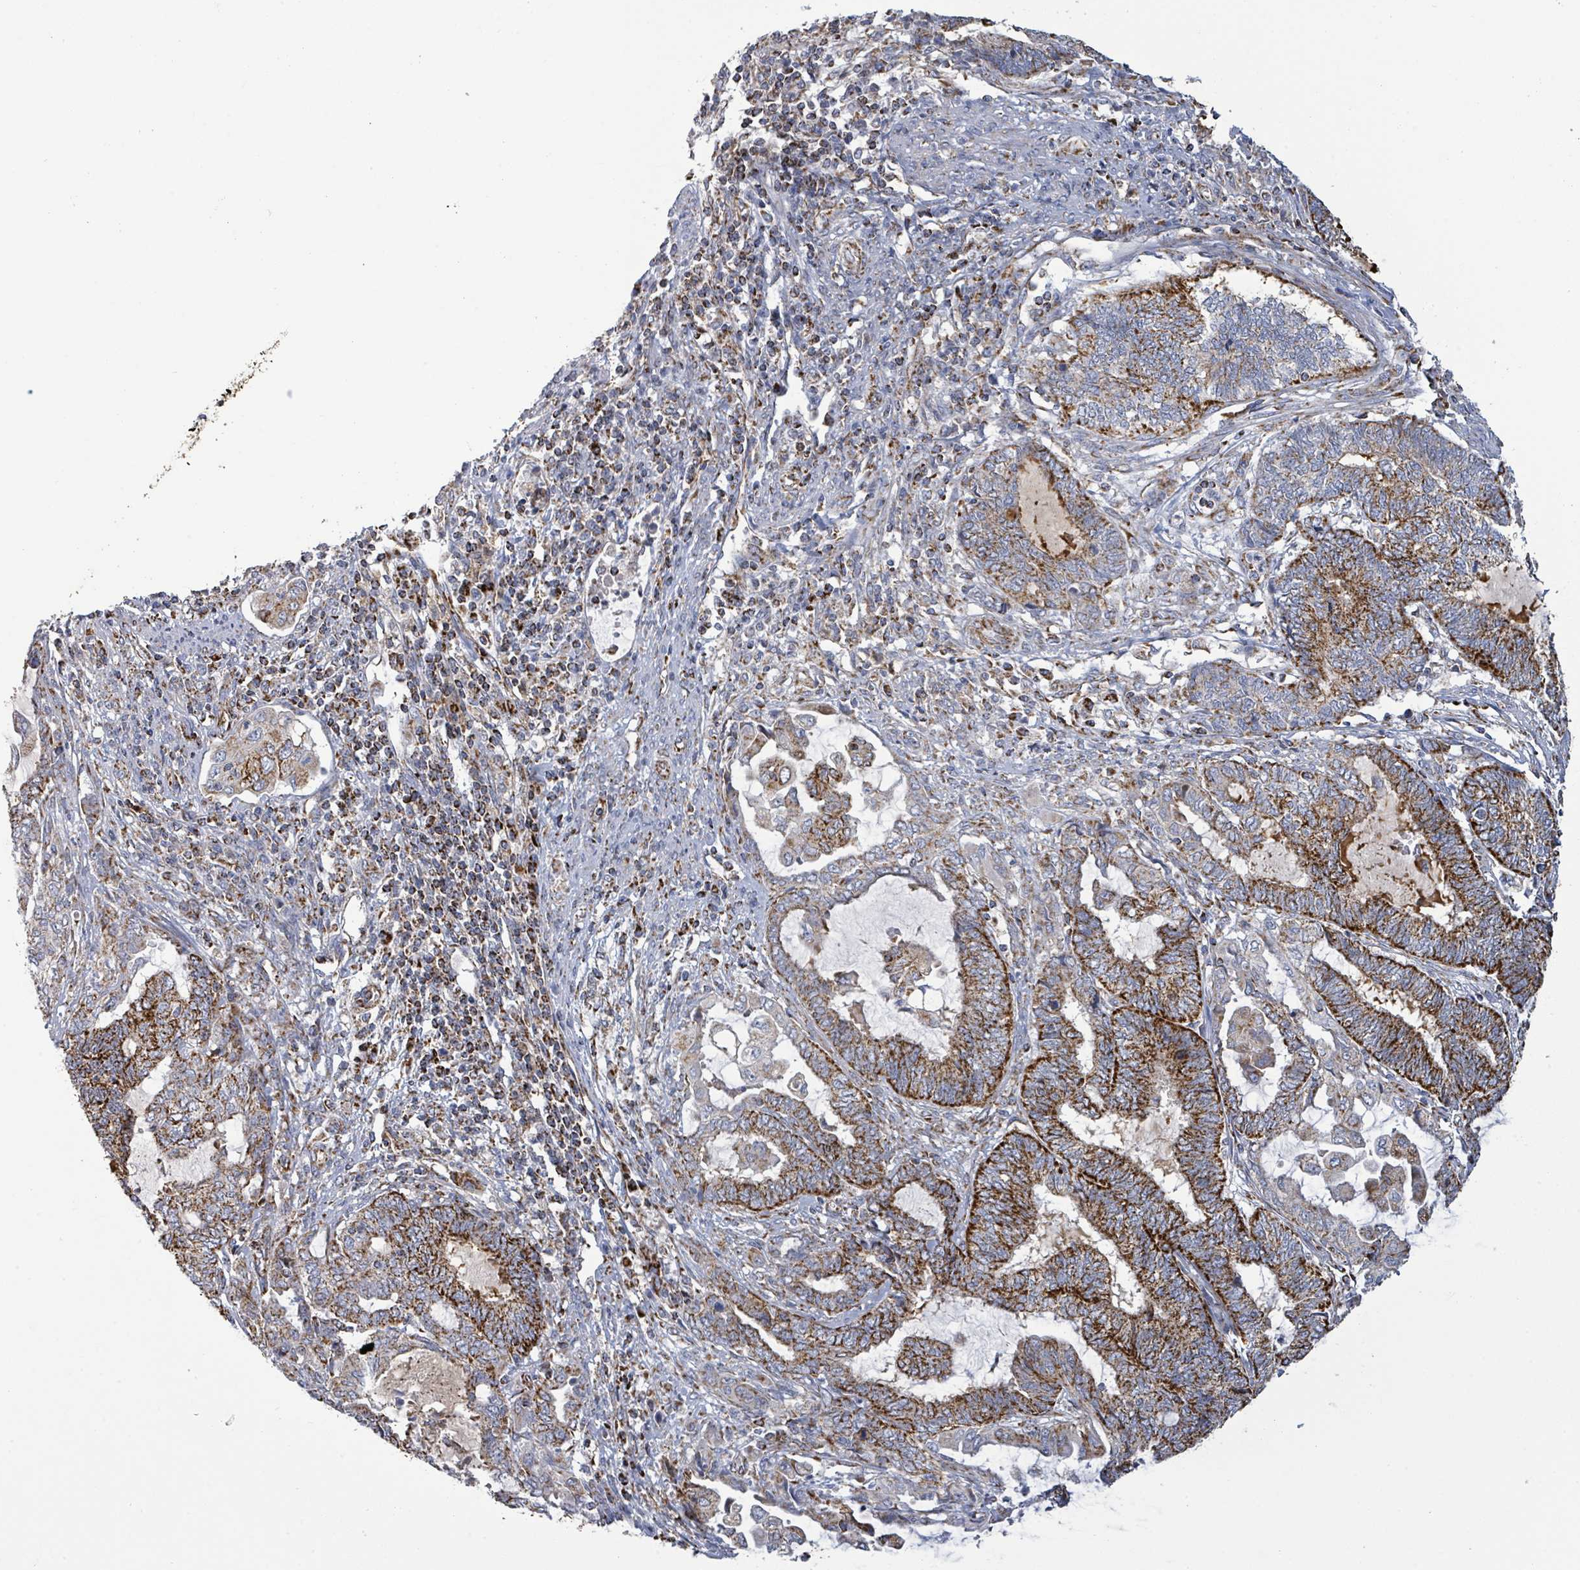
{"staining": {"intensity": "strong", "quantity": ">75%", "location": "cytoplasmic/membranous"}, "tissue": "endometrial cancer", "cell_type": "Tumor cells", "image_type": "cancer", "snomed": [{"axis": "morphology", "description": "Adenocarcinoma, NOS"}, {"axis": "topography", "description": "Uterus"}, {"axis": "topography", "description": "Endometrium"}], "caption": "The image displays immunohistochemical staining of adenocarcinoma (endometrial). There is strong cytoplasmic/membranous positivity is present in approximately >75% of tumor cells.", "gene": "SUCLG2", "patient": {"sex": "female", "age": 70}}